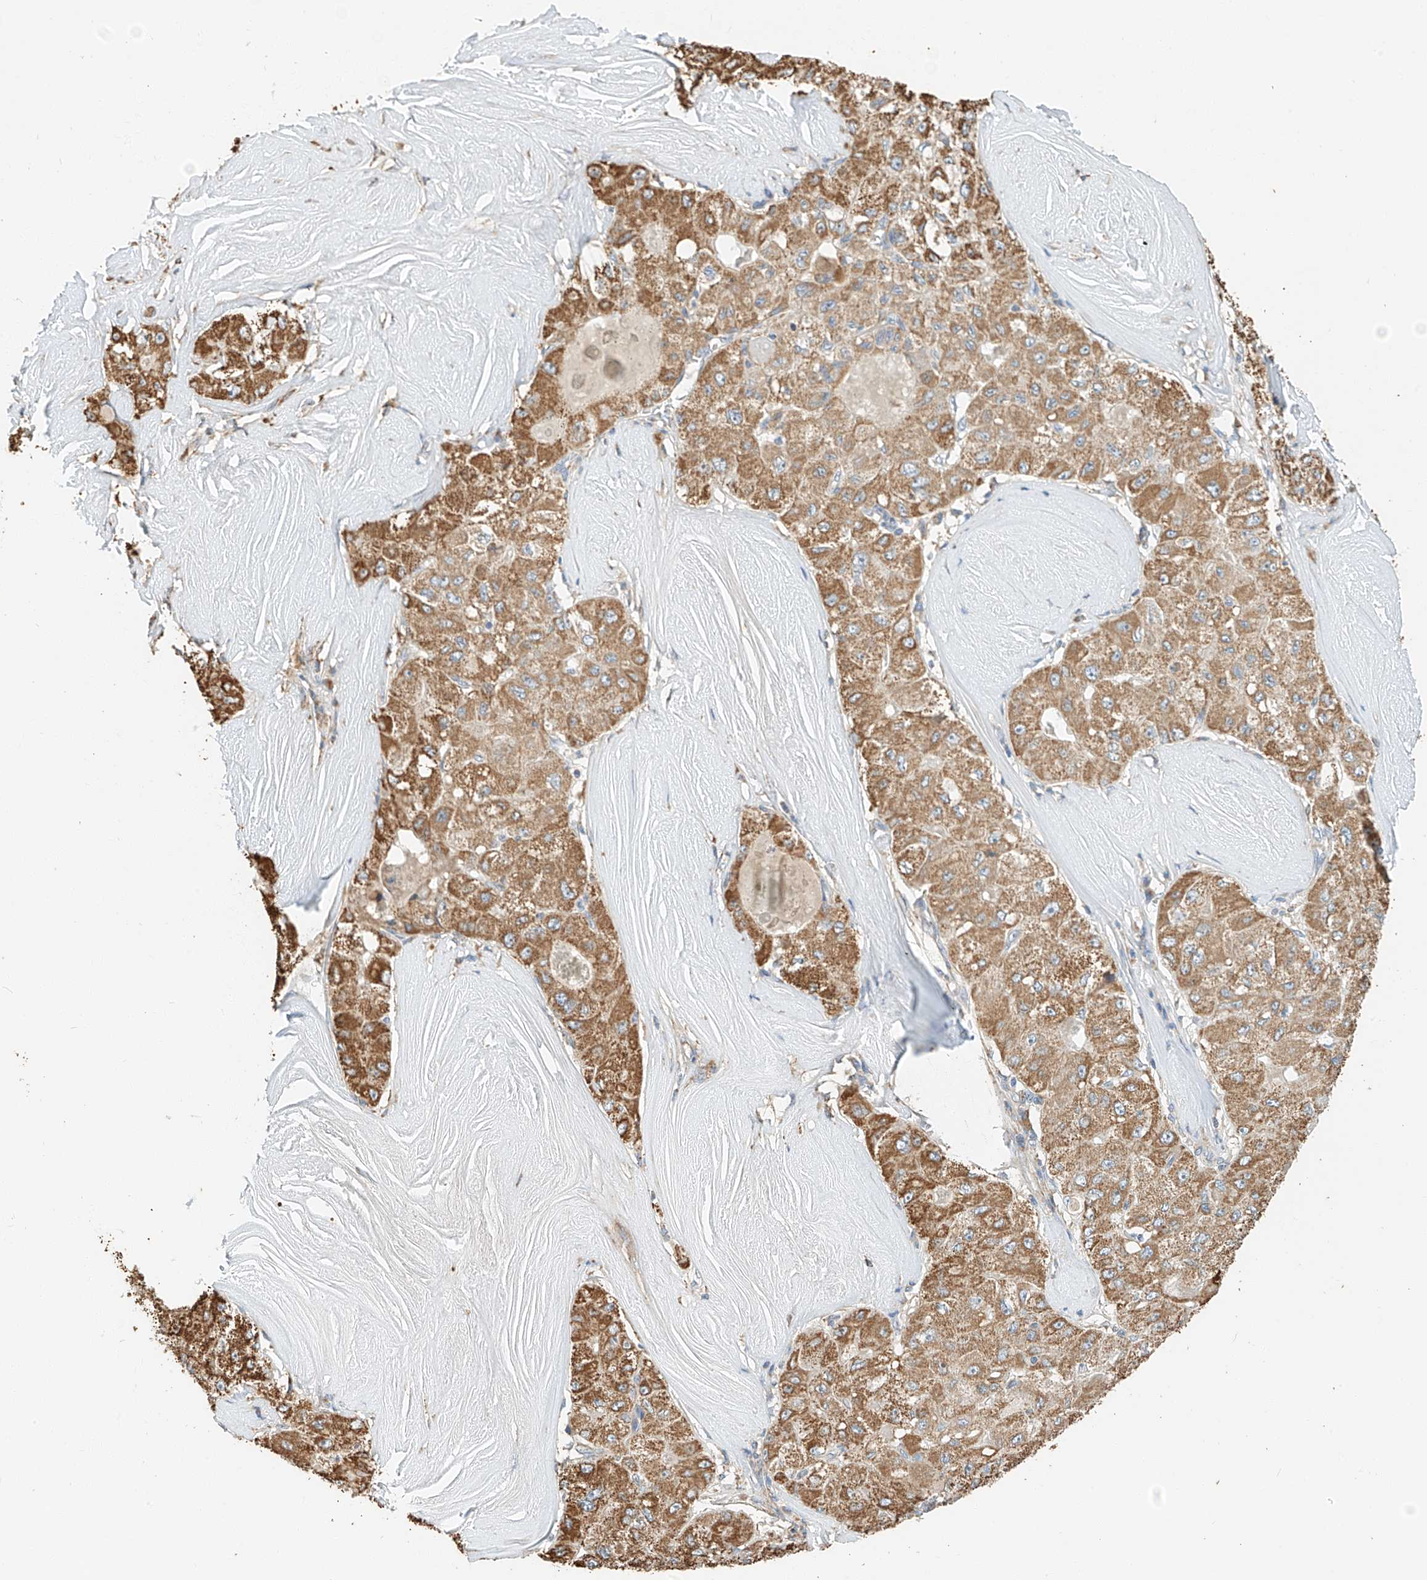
{"staining": {"intensity": "moderate", "quantity": ">75%", "location": "cytoplasmic/membranous"}, "tissue": "liver cancer", "cell_type": "Tumor cells", "image_type": "cancer", "snomed": [{"axis": "morphology", "description": "Carcinoma, Hepatocellular, NOS"}, {"axis": "topography", "description": "Liver"}], "caption": "IHC image of hepatocellular carcinoma (liver) stained for a protein (brown), which displays medium levels of moderate cytoplasmic/membranous staining in approximately >75% of tumor cells.", "gene": "YIPF7", "patient": {"sex": "male", "age": 80}}